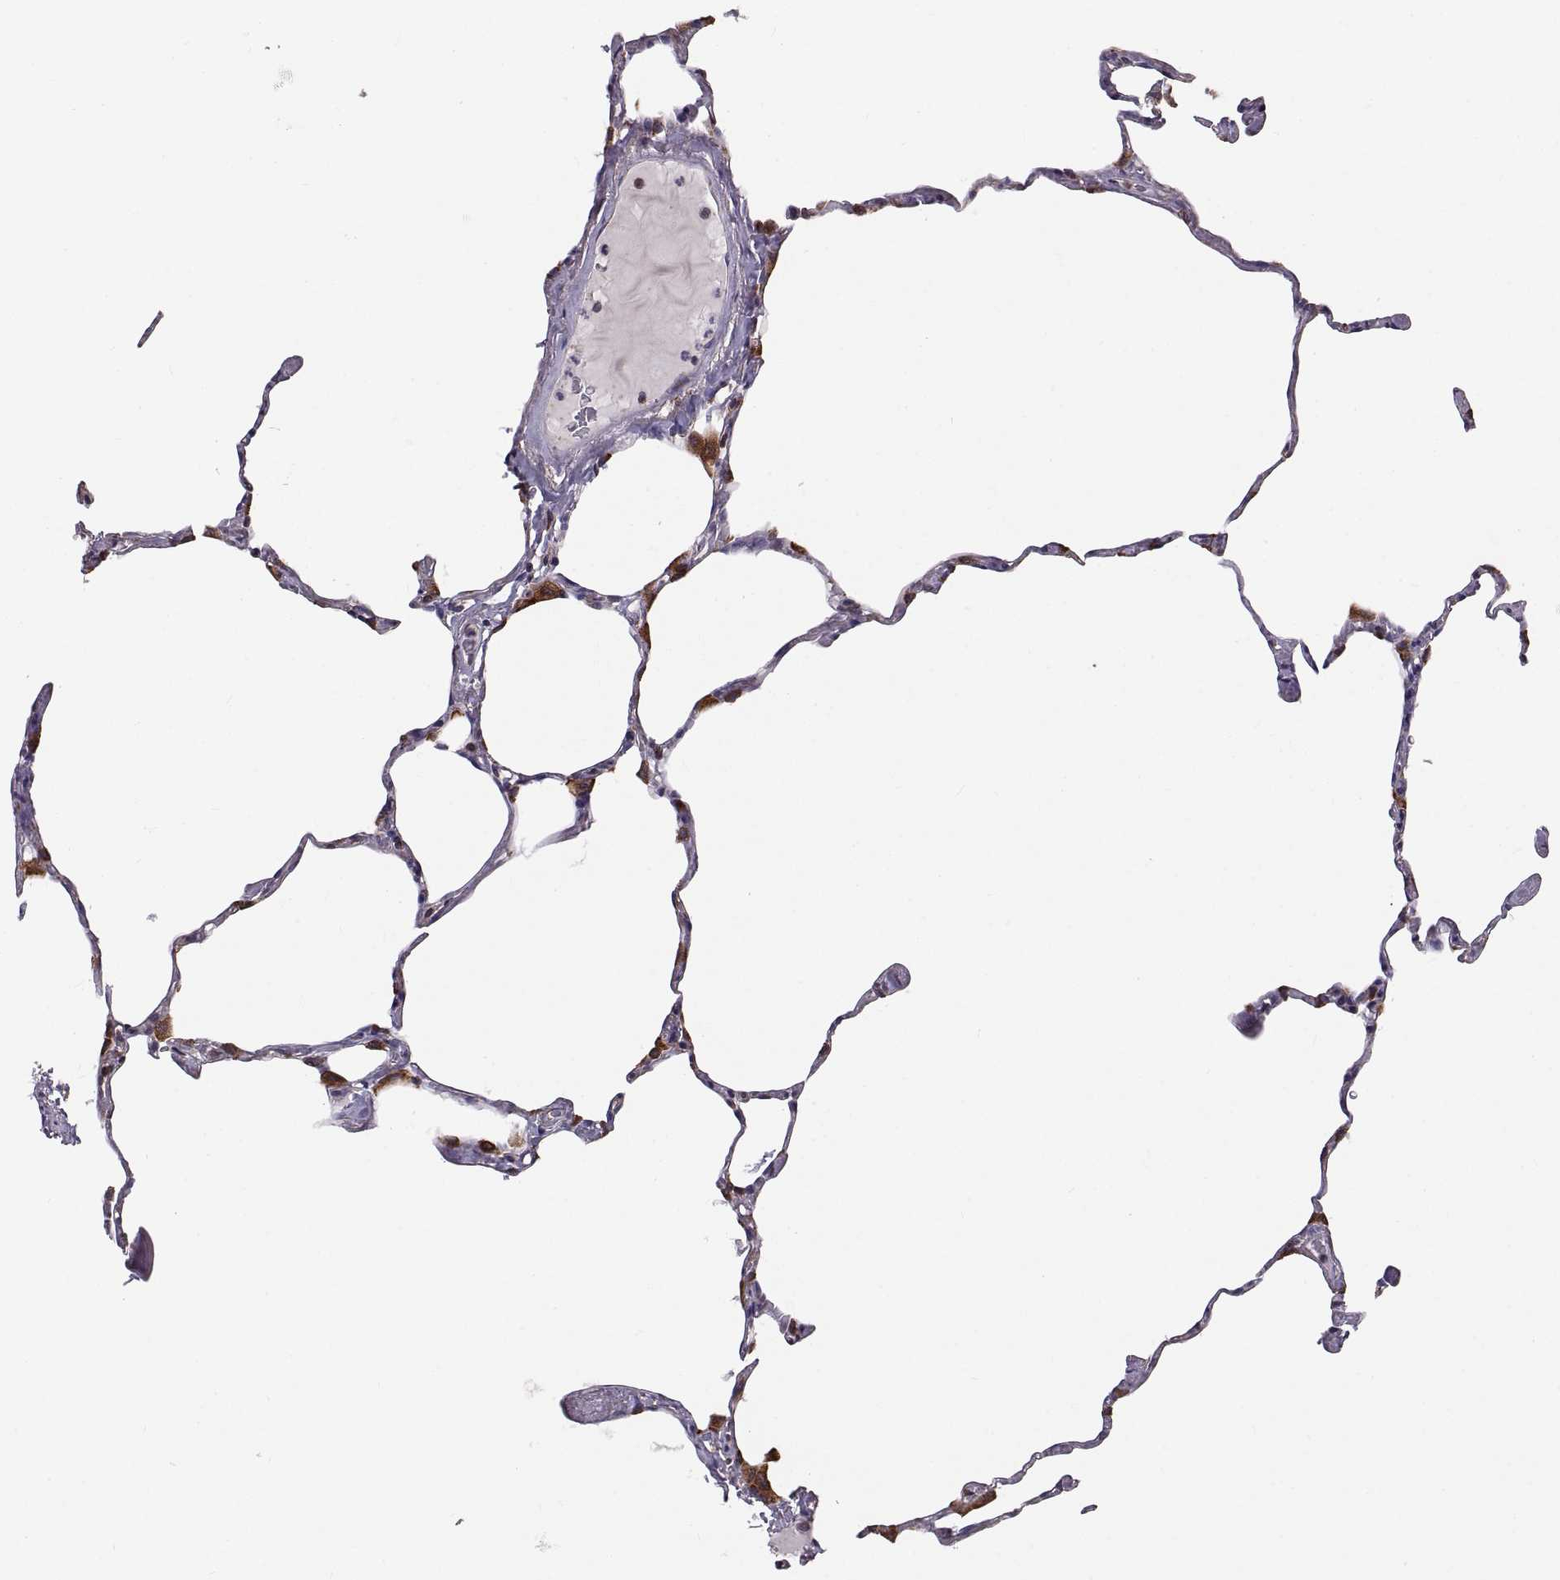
{"staining": {"intensity": "moderate", "quantity": "<25%", "location": "cytoplasmic/membranous"}, "tissue": "lung", "cell_type": "Alveolar cells", "image_type": "normal", "snomed": [{"axis": "morphology", "description": "Normal tissue, NOS"}, {"axis": "topography", "description": "Lung"}], "caption": "Protein analysis of normal lung exhibits moderate cytoplasmic/membranous staining in approximately <25% of alveolar cells.", "gene": "PLEKHB2", "patient": {"sex": "male", "age": 65}}